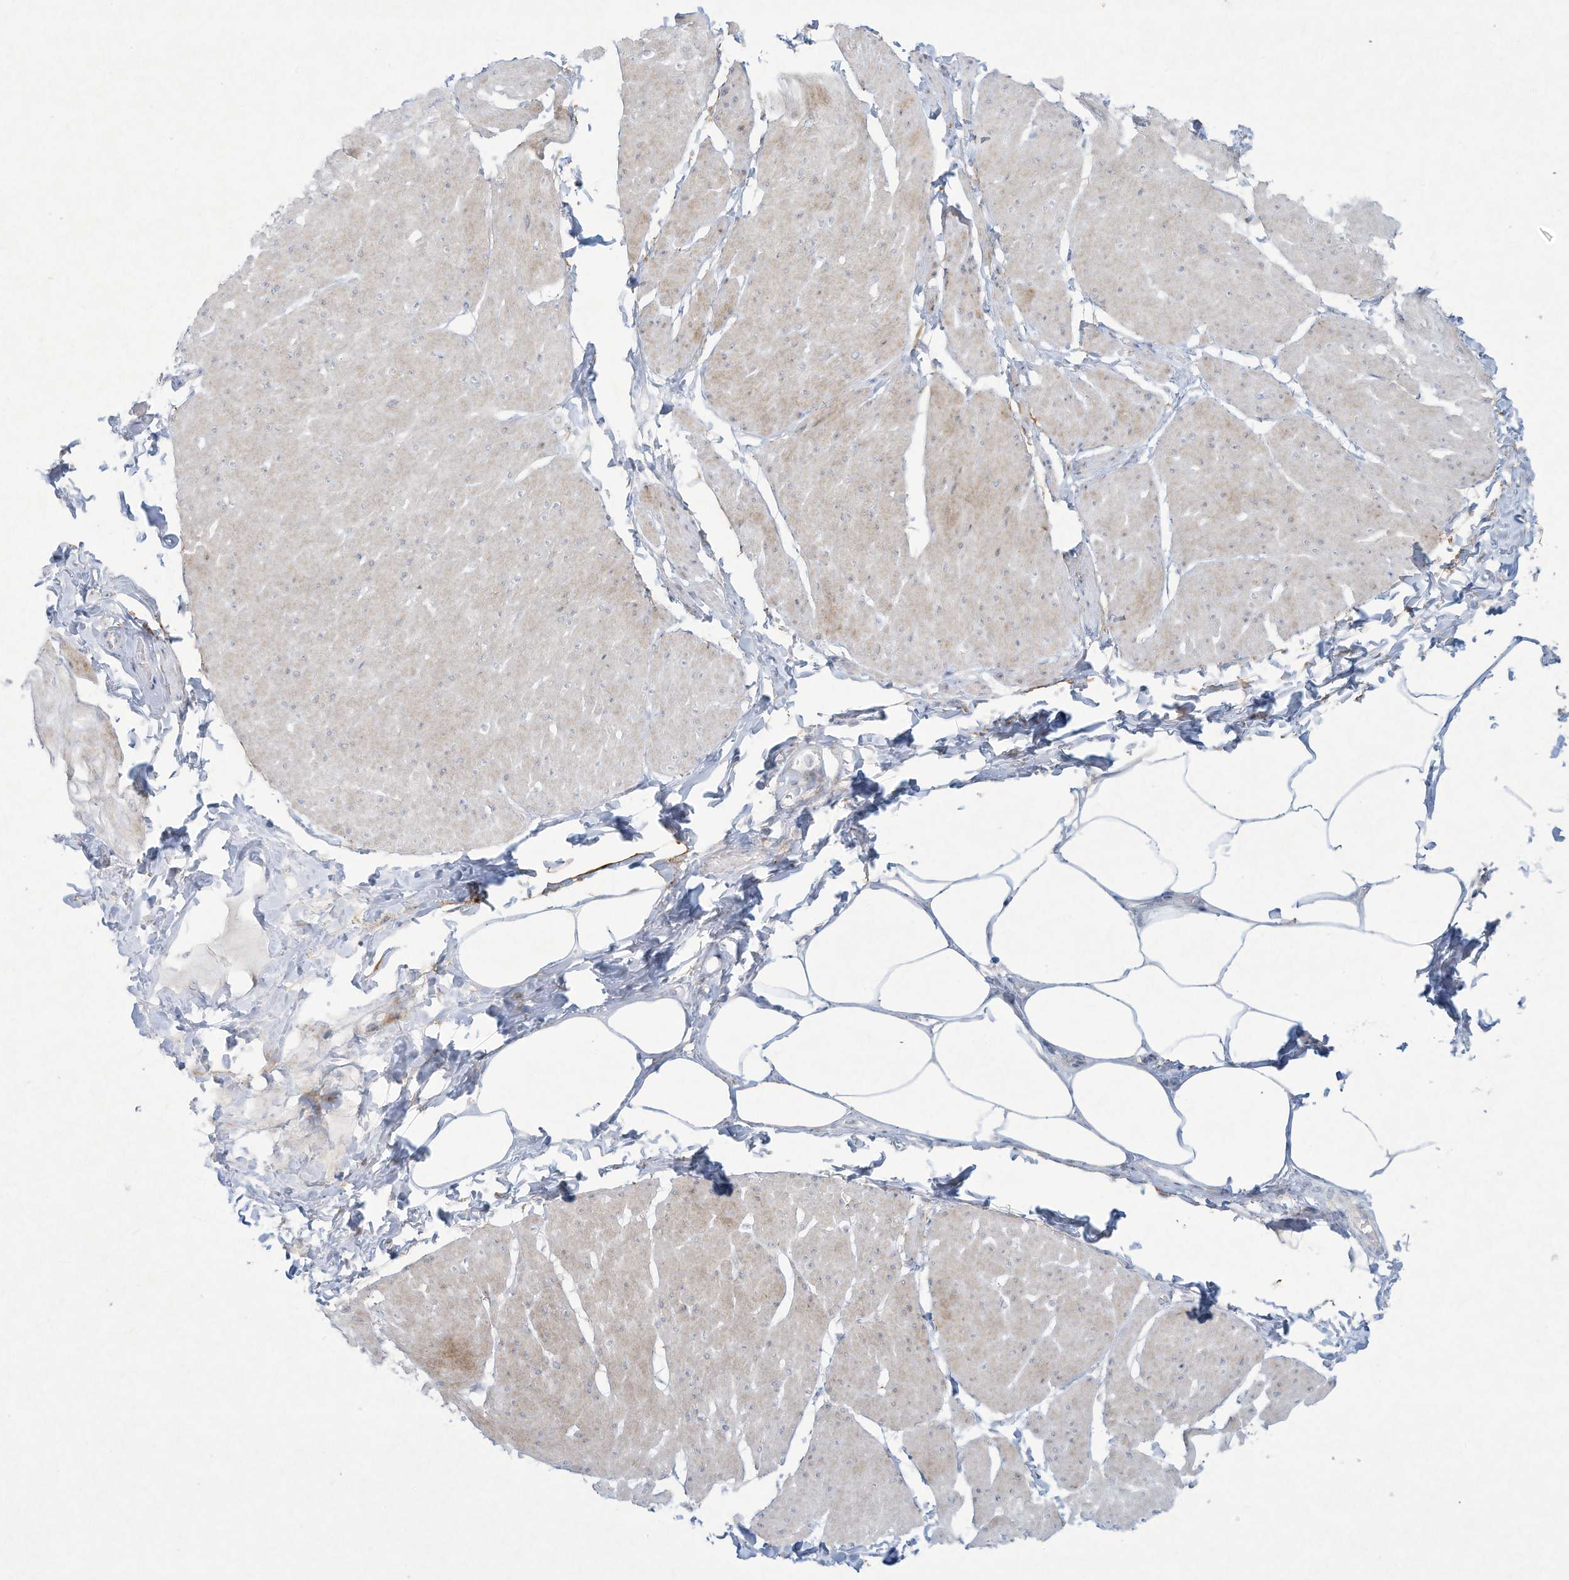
{"staining": {"intensity": "weak", "quantity": "25%-75%", "location": "cytoplasmic/membranous"}, "tissue": "smooth muscle", "cell_type": "Smooth muscle cells", "image_type": "normal", "snomed": [{"axis": "morphology", "description": "Urothelial carcinoma, High grade"}, {"axis": "topography", "description": "Urinary bladder"}], "caption": "Immunohistochemical staining of normal smooth muscle shows weak cytoplasmic/membranous protein expression in approximately 25%-75% of smooth muscle cells.", "gene": "PAX6", "patient": {"sex": "male", "age": 46}}